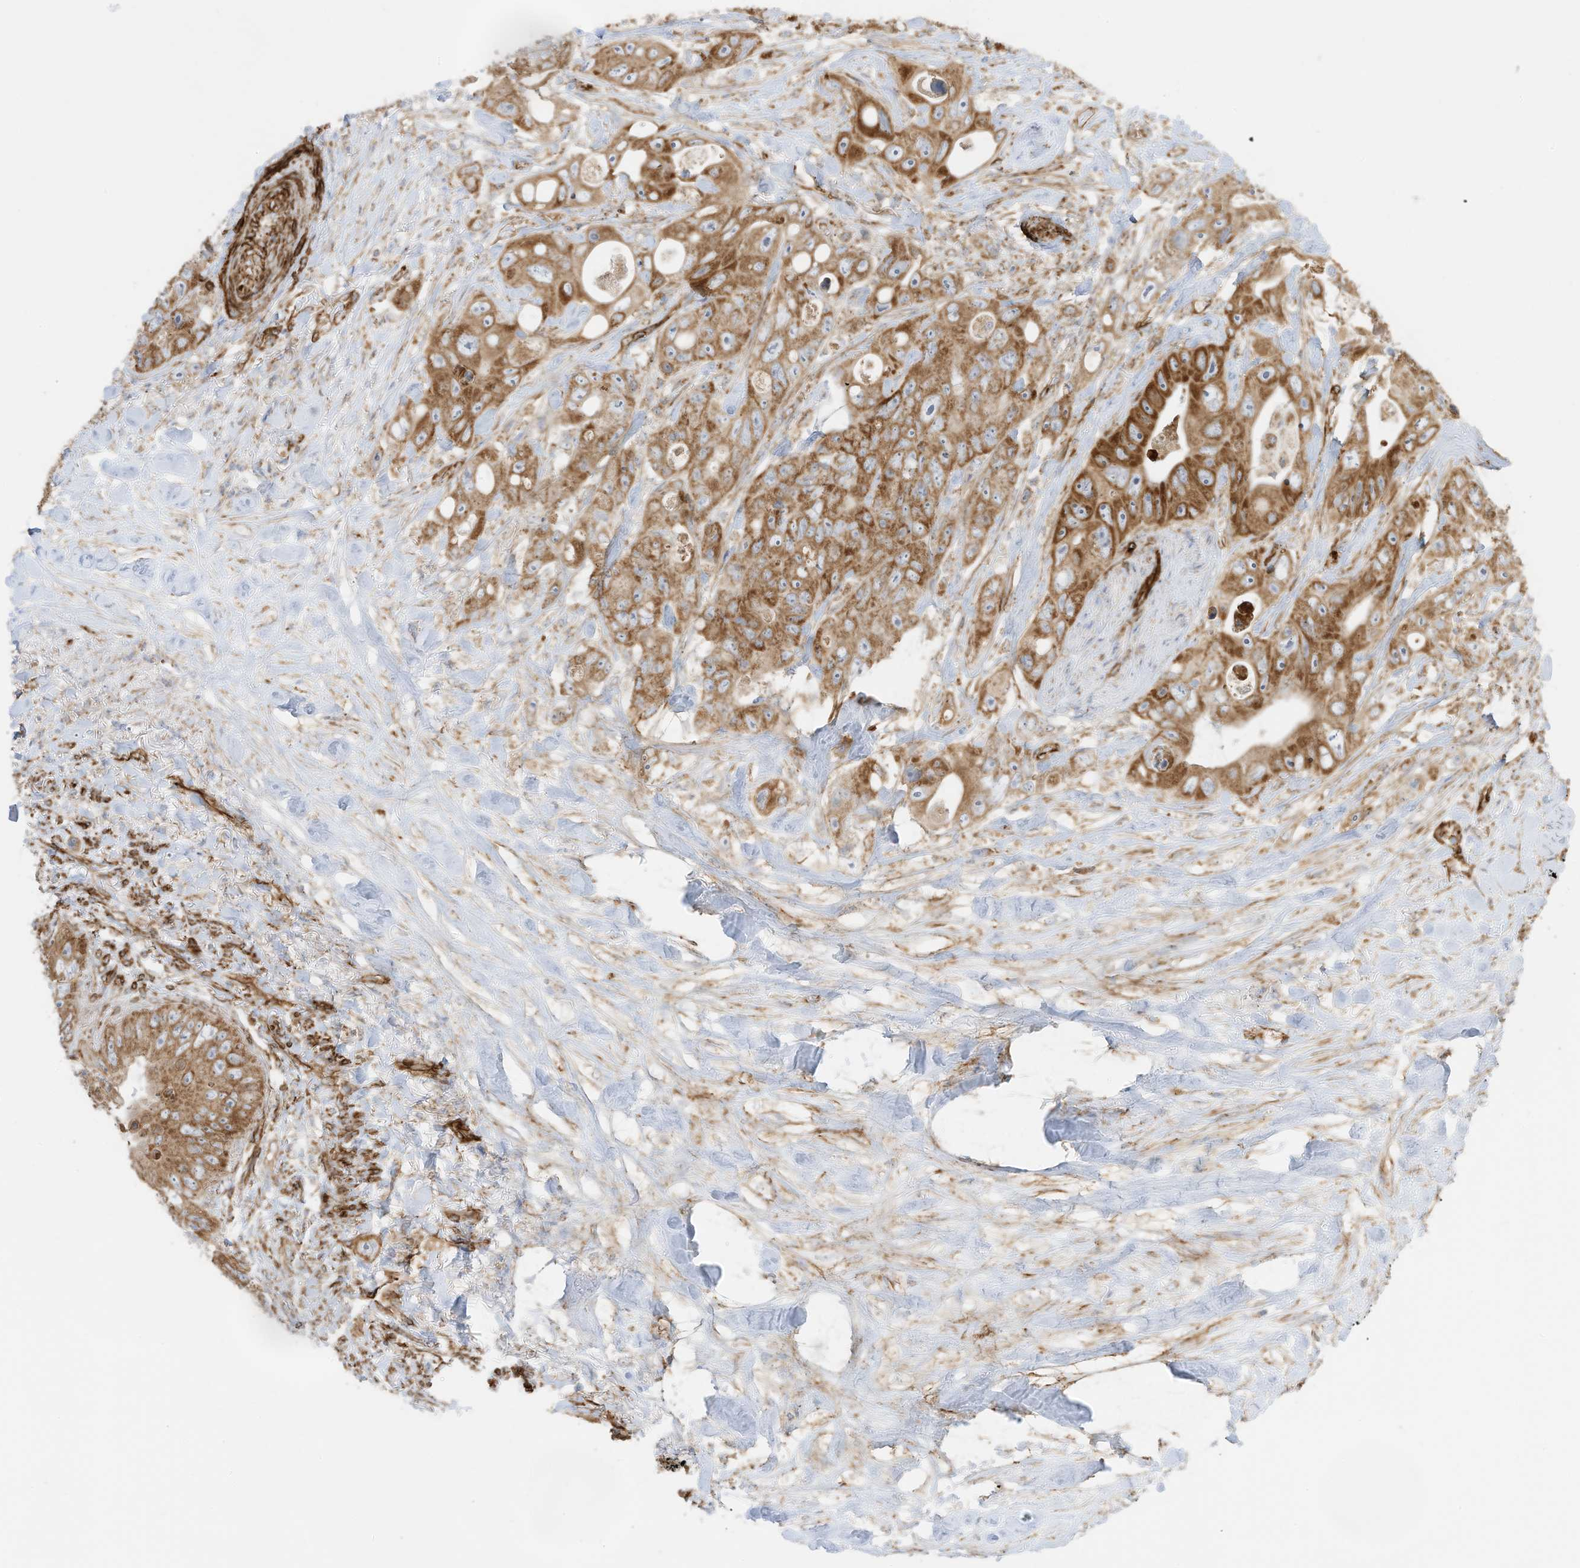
{"staining": {"intensity": "moderate", "quantity": ">75%", "location": "cytoplasmic/membranous"}, "tissue": "colorectal cancer", "cell_type": "Tumor cells", "image_type": "cancer", "snomed": [{"axis": "morphology", "description": "Adenocarcinoma, NOS"}, {"axis": "topography", "description": "Colon"}], "caption": "A medium amount of moderate cytoplasmic/membranous expression is identified in approximately >75% of tumor cells in colorectal cancer tissue.", "gene": "ABCB7", "patient": {"sex": "female", "age": 46}}